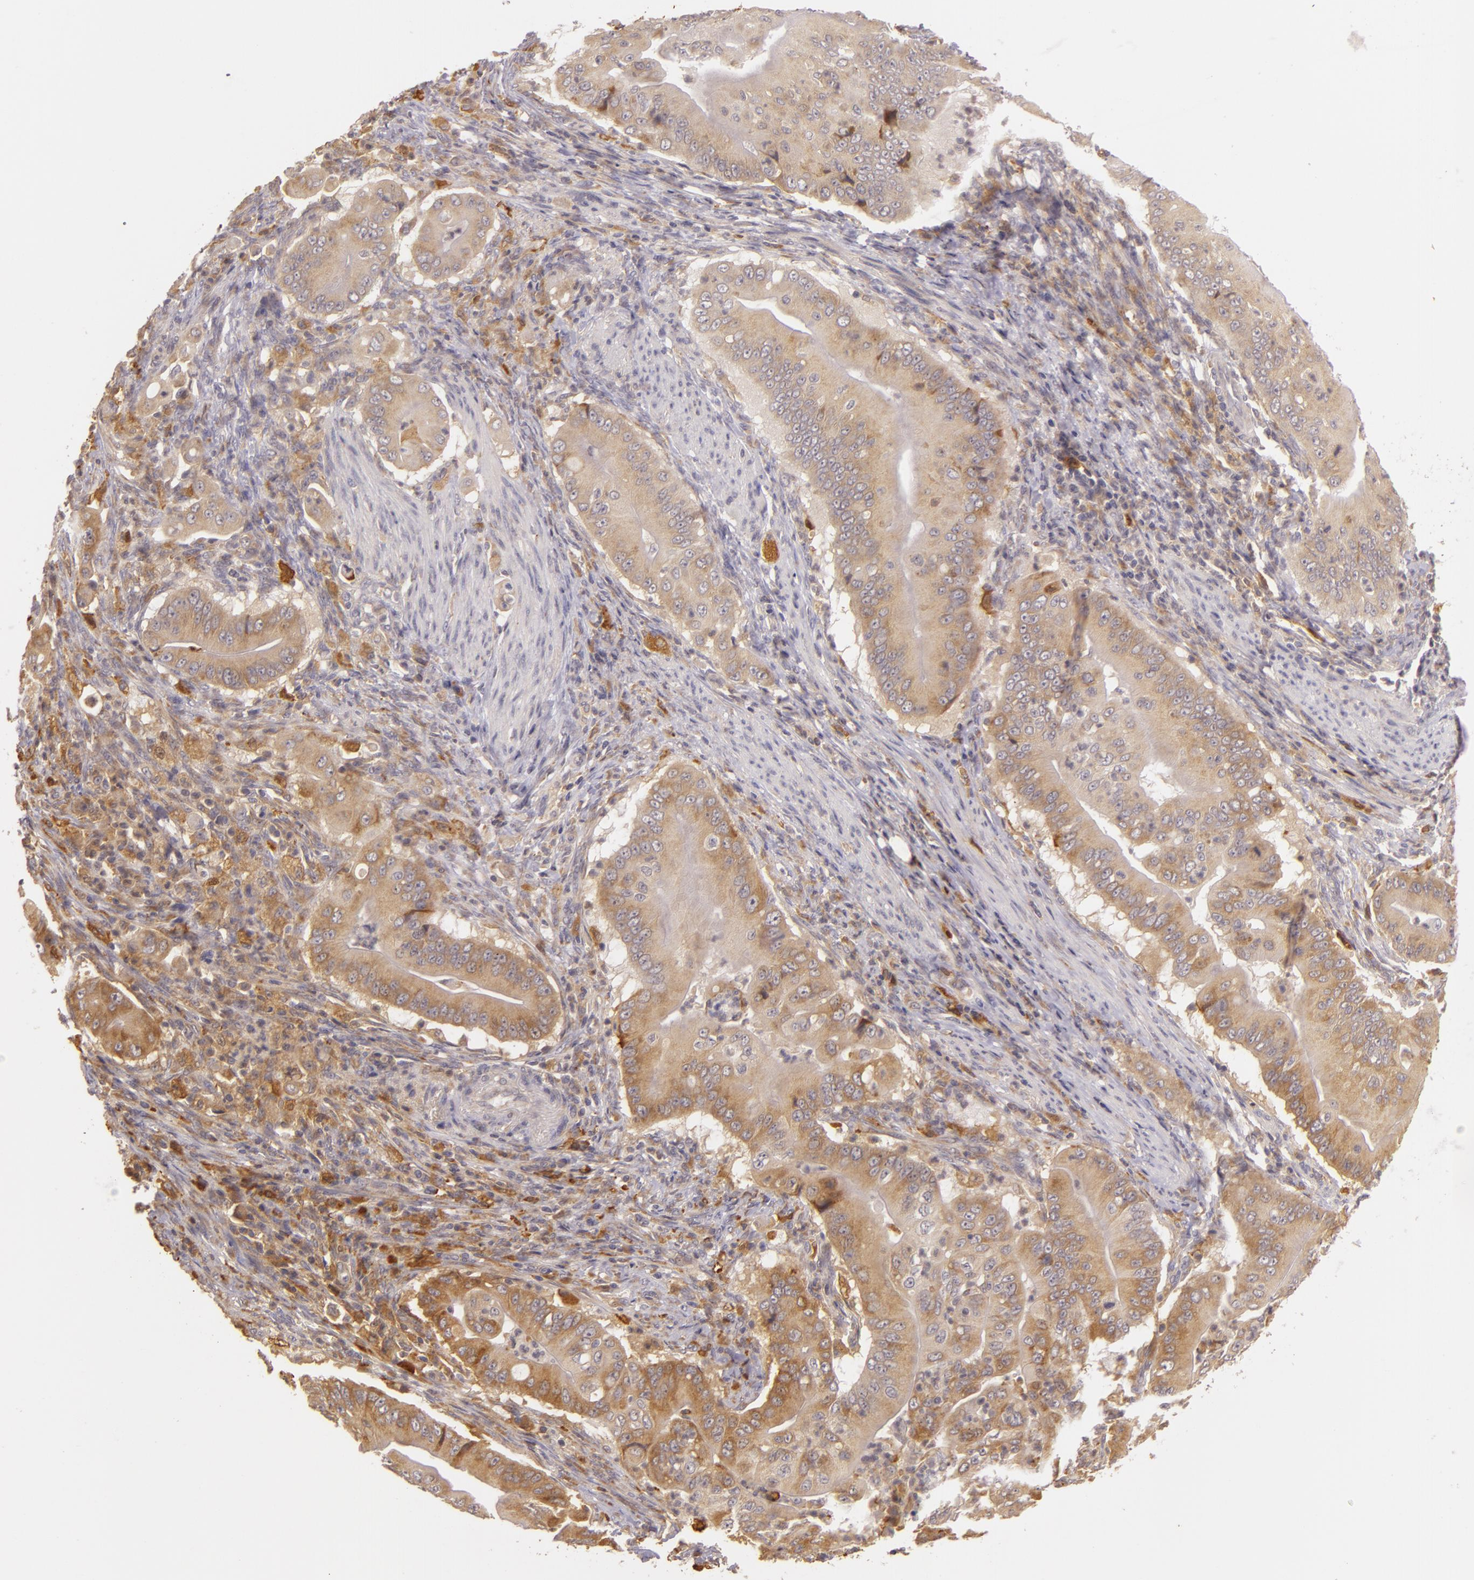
{"staining": {"intensity": "negative", "quantity": "none", "location": "none"}, "tissue": "pancreatic cancer", "cell_type": "Tumor cells", "image_type": "cancer", "snomed": [{"axis": "morphology", "description": "Adenocarcinoma, NOS"}, {"axis": "topography", "description": "Pancreas"}], "caption": "Immunohistochemistry (IHC) histopathology image of human pancreatic adenocarcinoma stained for a protein (brown), which shows no positivity in tumor cells.", "gene": "PPP1R3F", "patient": {"sex": "male", "age": 62}}